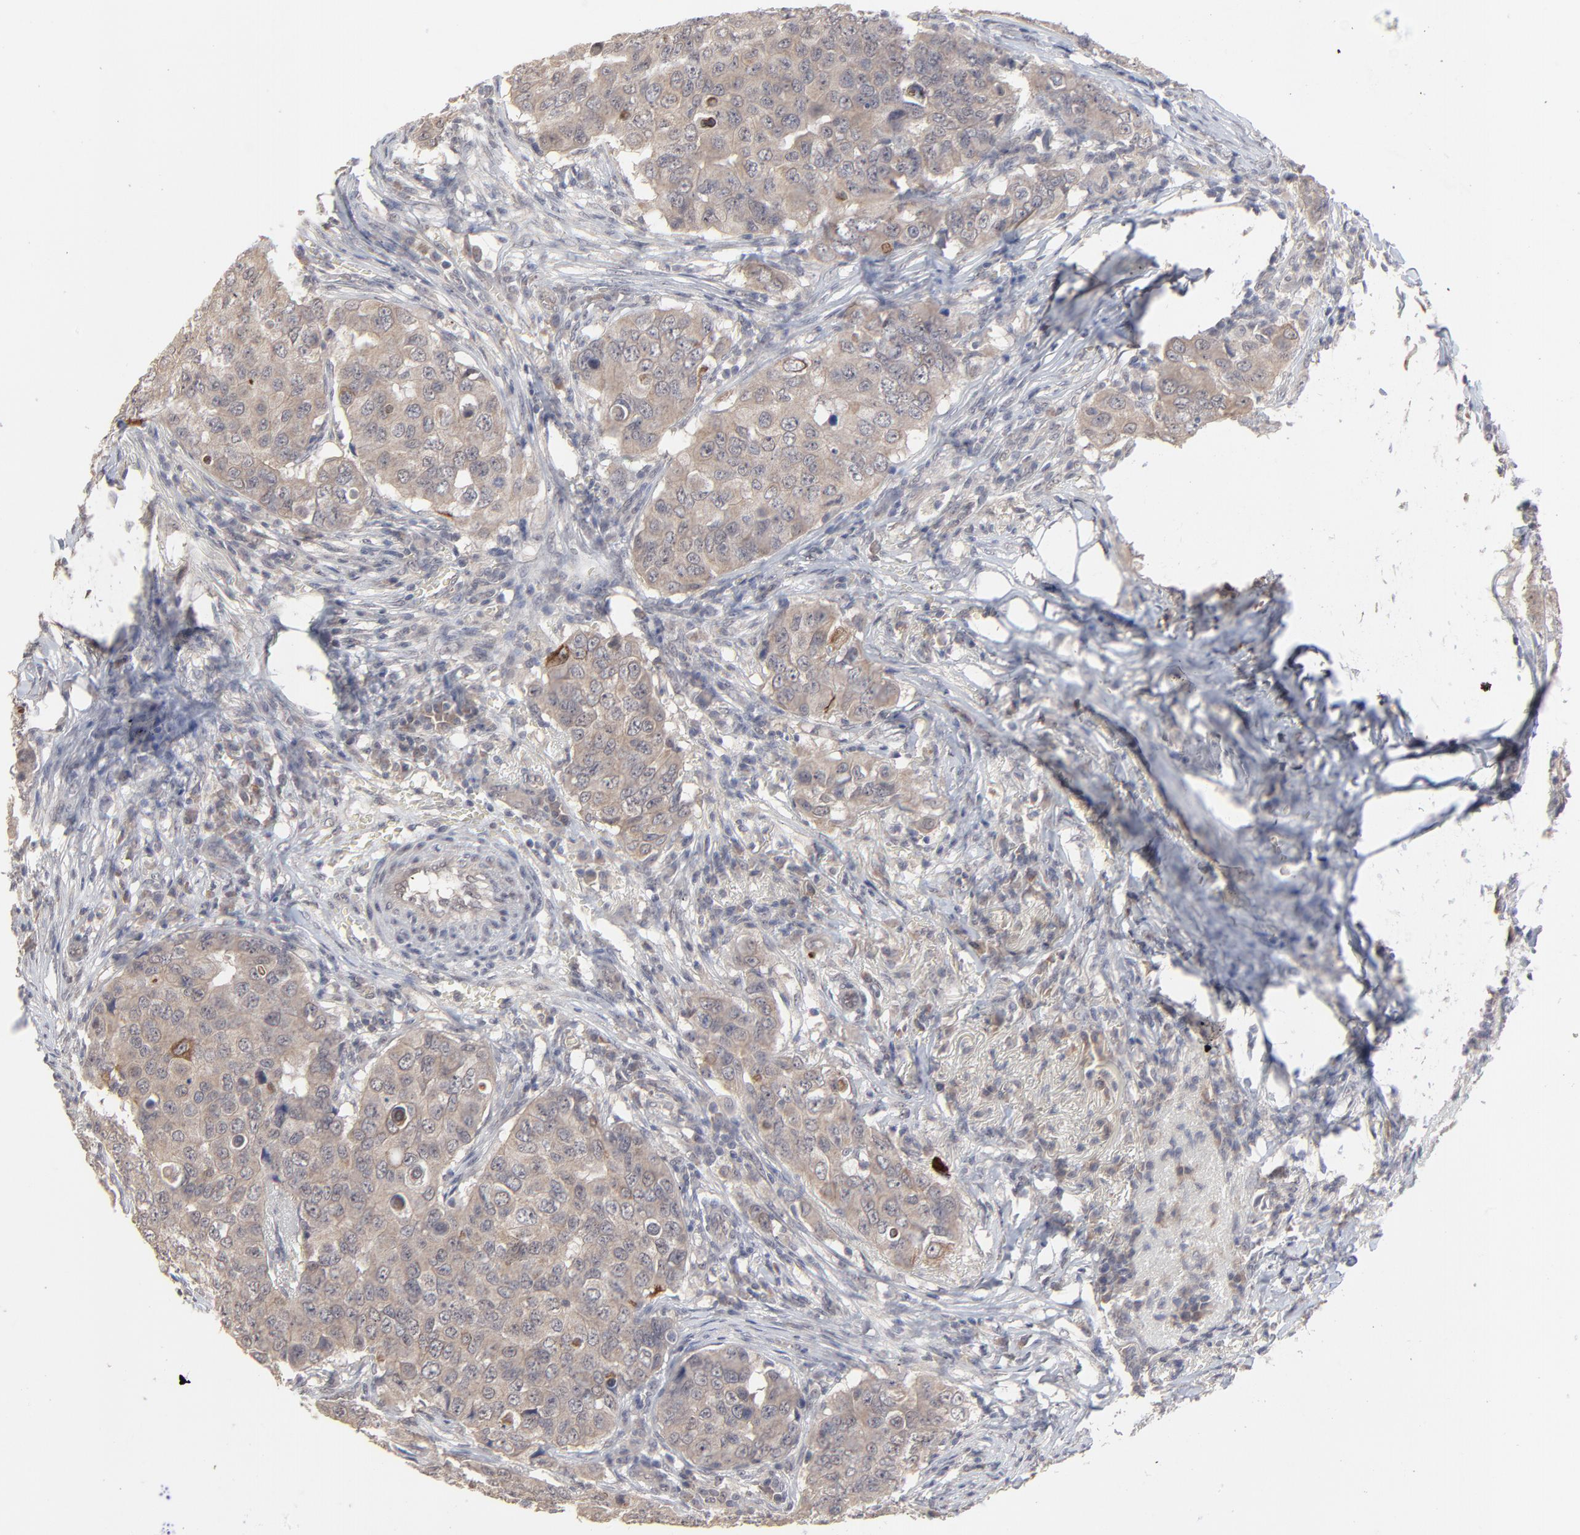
{"staining": {"intensity": "weak", "quantity": ">75%", "location": "cytoplasmic/membranous"}, "tissue": "breast cancer", "cell_type": "Tumor cells", "image_type": "cancer", "snomed": [{"axis": "morphology", "description": "Duct carcinoma"}, {"axis": "topography", "description": "Breast"}], "caption": "Weak cytoplasmic/membranous staining for a protein is identified in approximately >75% of tumor cells of infiltrating ductal carcinoma (breast) using immunohistochemistry.", "gene": "FAM199X", "patient": {"sex": "female", "age": 54}}